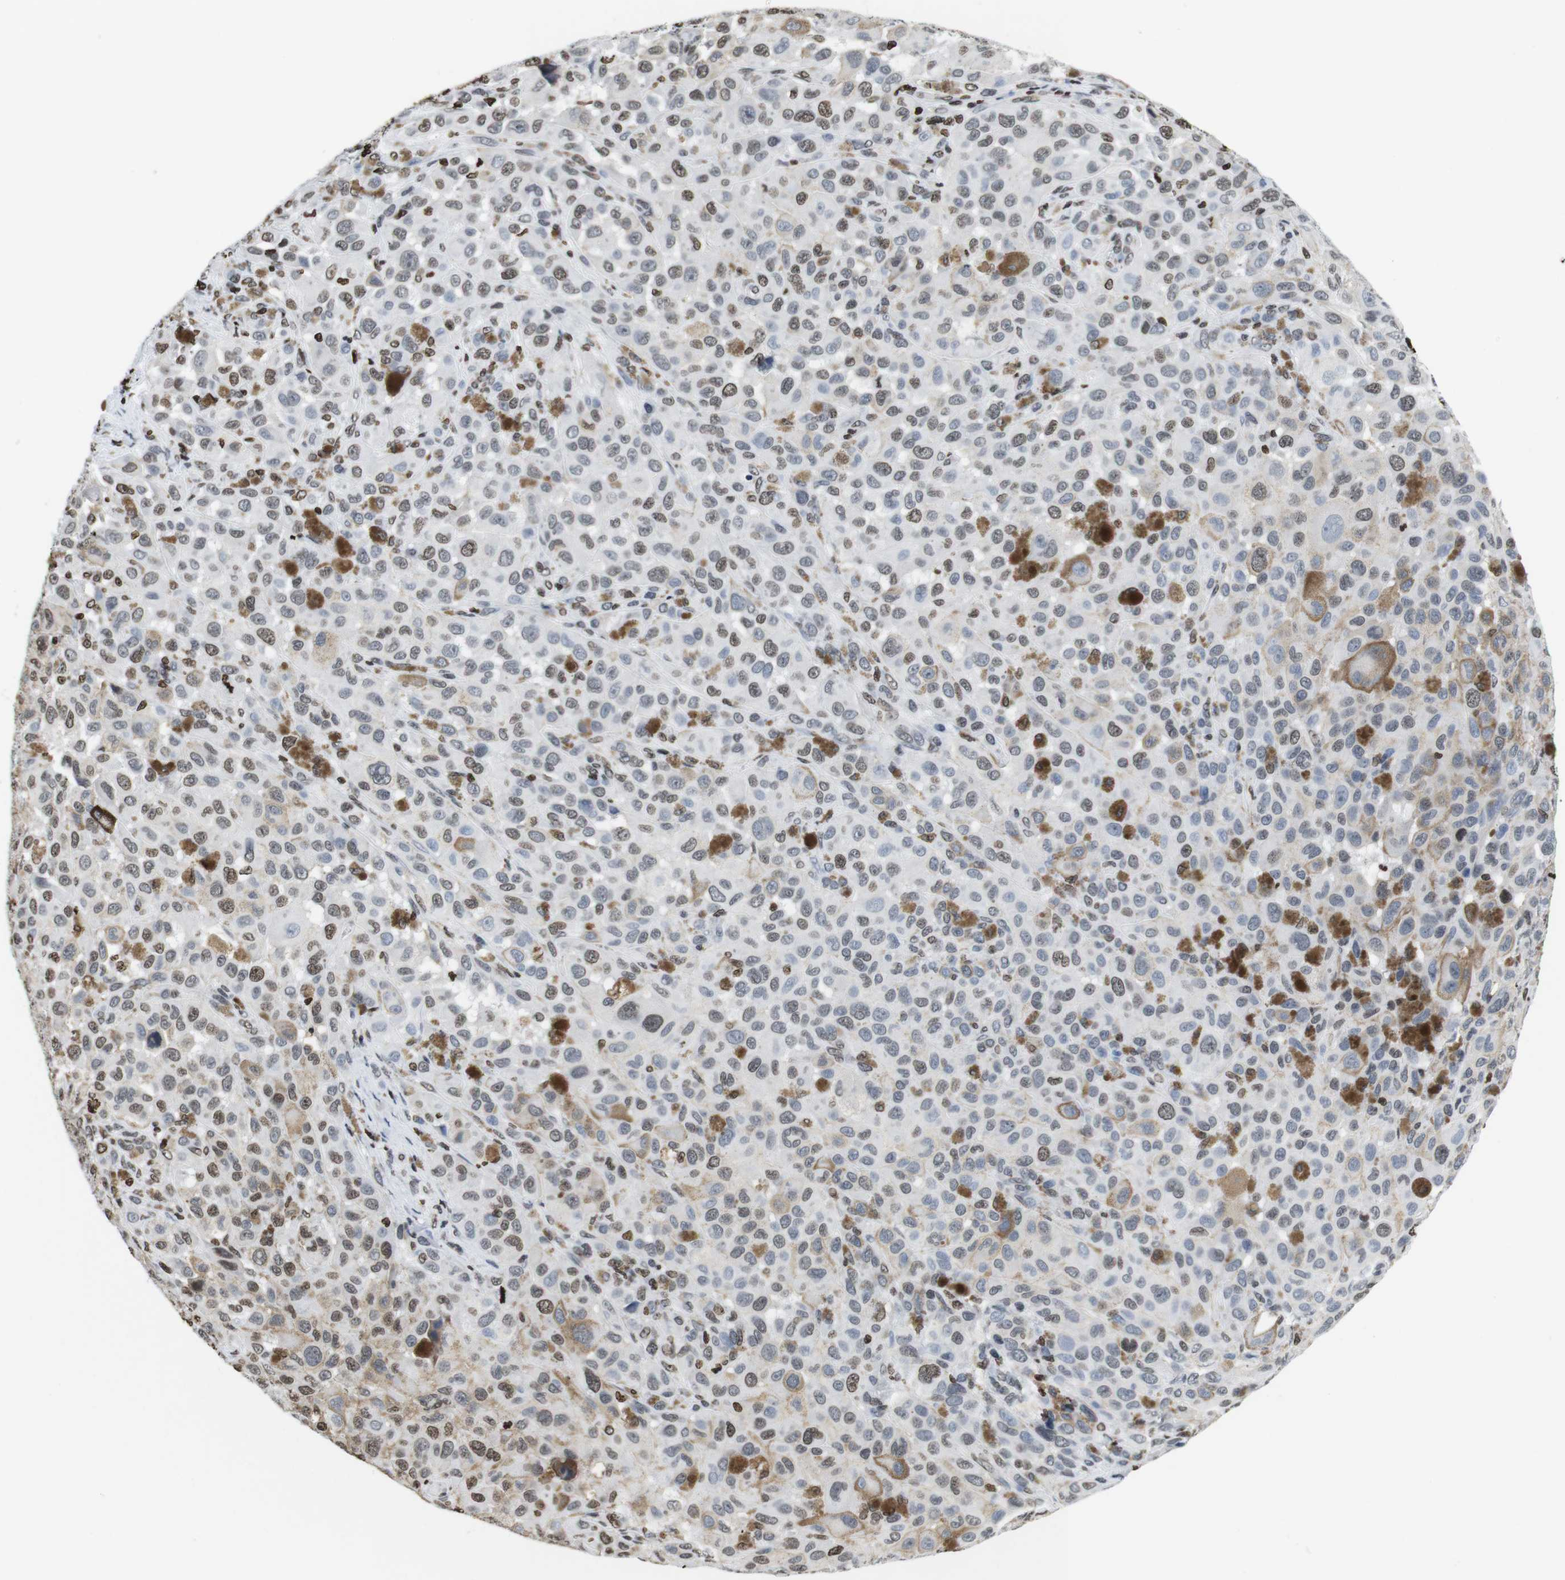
{"staining": {"intensity": "weak", "quantity": "25%-75%", "location": "nuclear"}, "tissue": "melanoma", "cell_type": "Tumor cells", "image_type": "cancer", "snomed": [{"axis": "morphology", "description": "Malignant melanoma, NOS"}, {"axis": "topography", "description": "Skin"}], "caption": "About 25%-75% of tumor cells in human melanoma display weak nuclear protein staining as visualized by brown immunohistochemical staining.", "gene": "BSX", "patient": {"sex": "male", "age": 96}}